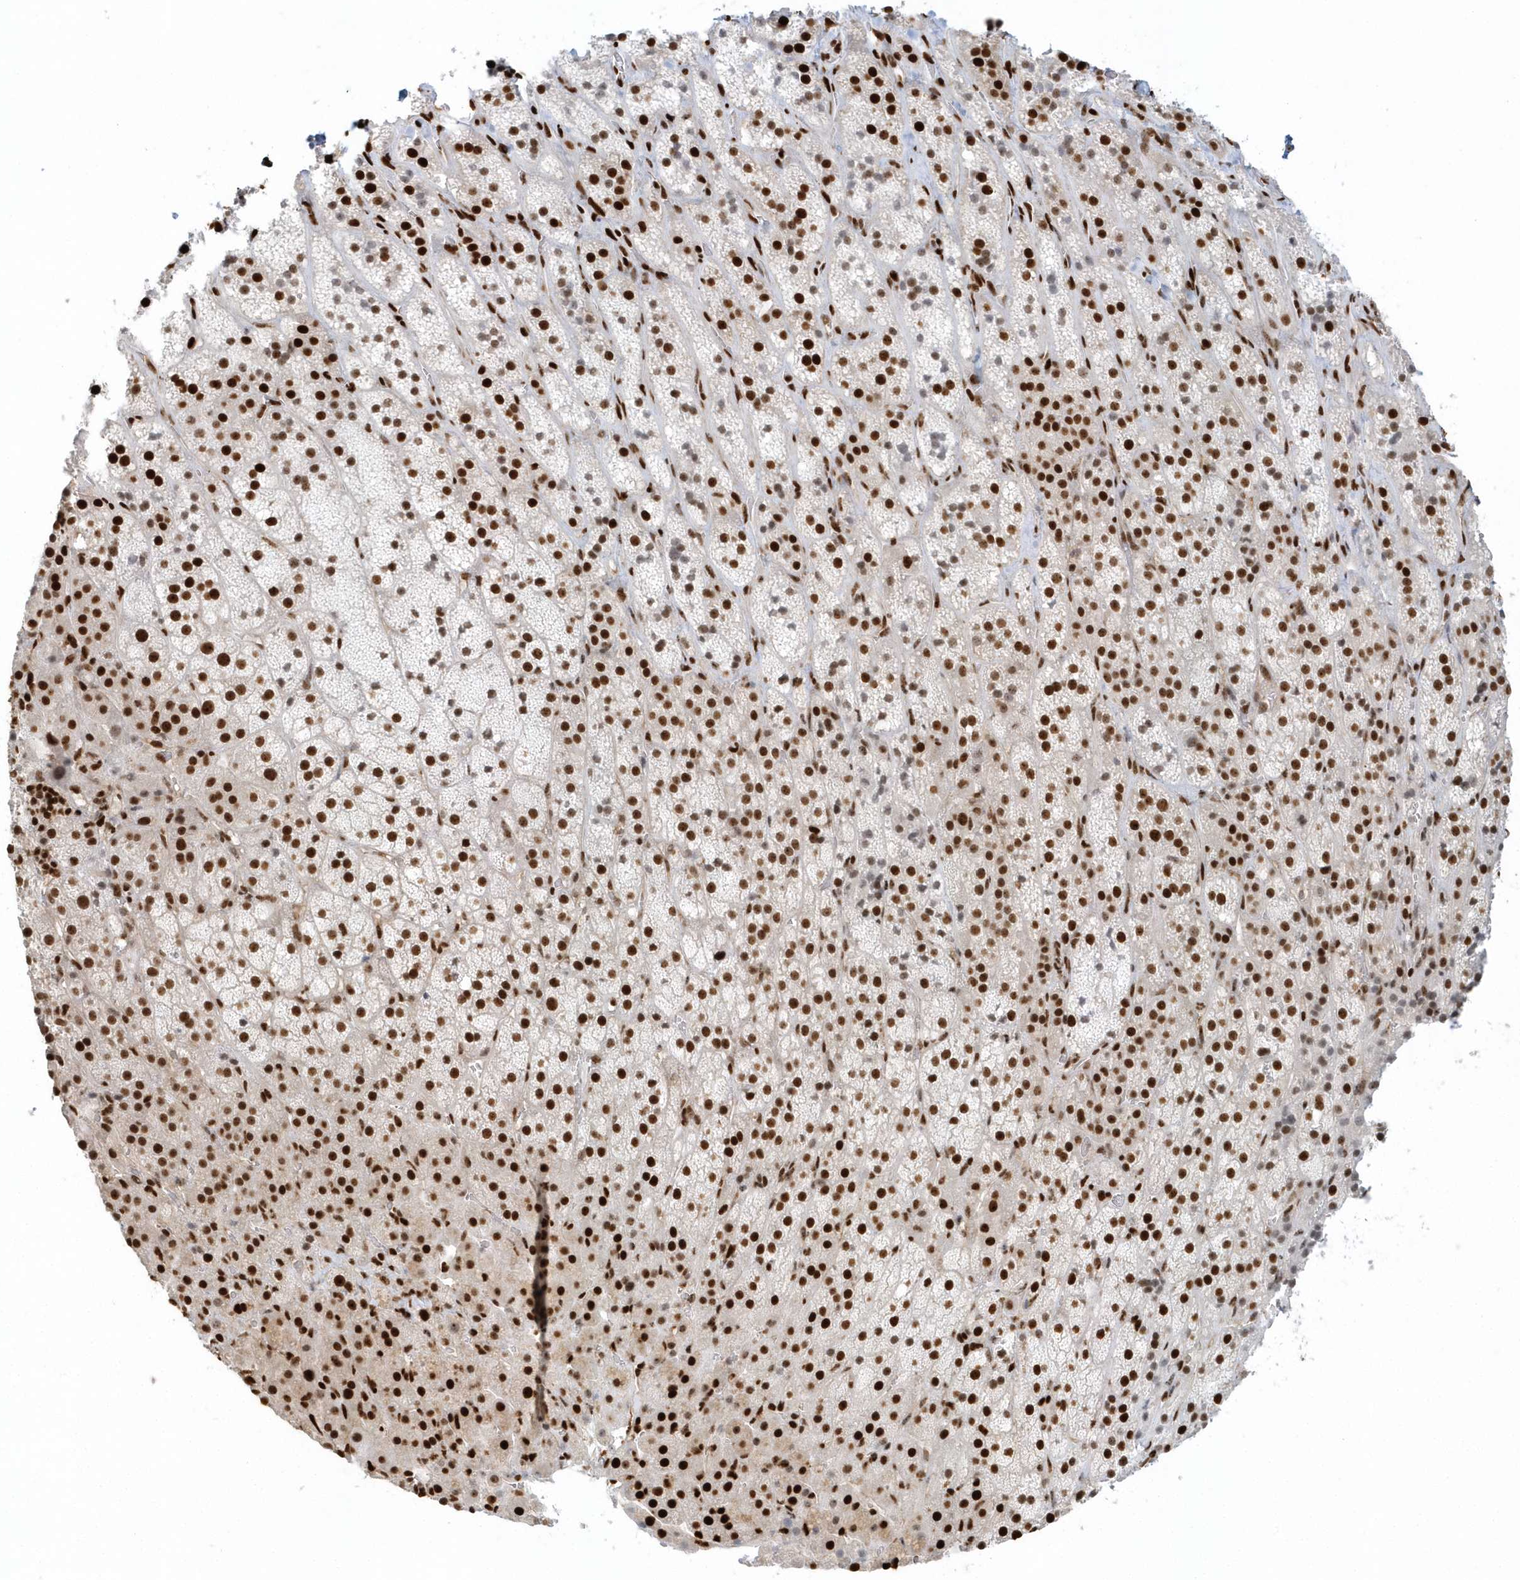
{"staining": {"intensity": "strong", "quantity": ">75%", "location": "nuclear"}, "tissue": "adrenal gland", "cell_type": "Glandular cells", "image_type": "normal", "snomed": [{"axis": "morphology", "description": "Normal tissue, NOS"}, {"axis": "topography", "description": "Adrenal gland"}], "caption": "DAB (3,3'-diaminobenzidine) immunohistochemical staining of benign adrenal gland shows strong nuclear protein positivity in about >75% of glandular cells.", "gene": "SUMO2", "patient": {"sex": "female", "age": 57}}